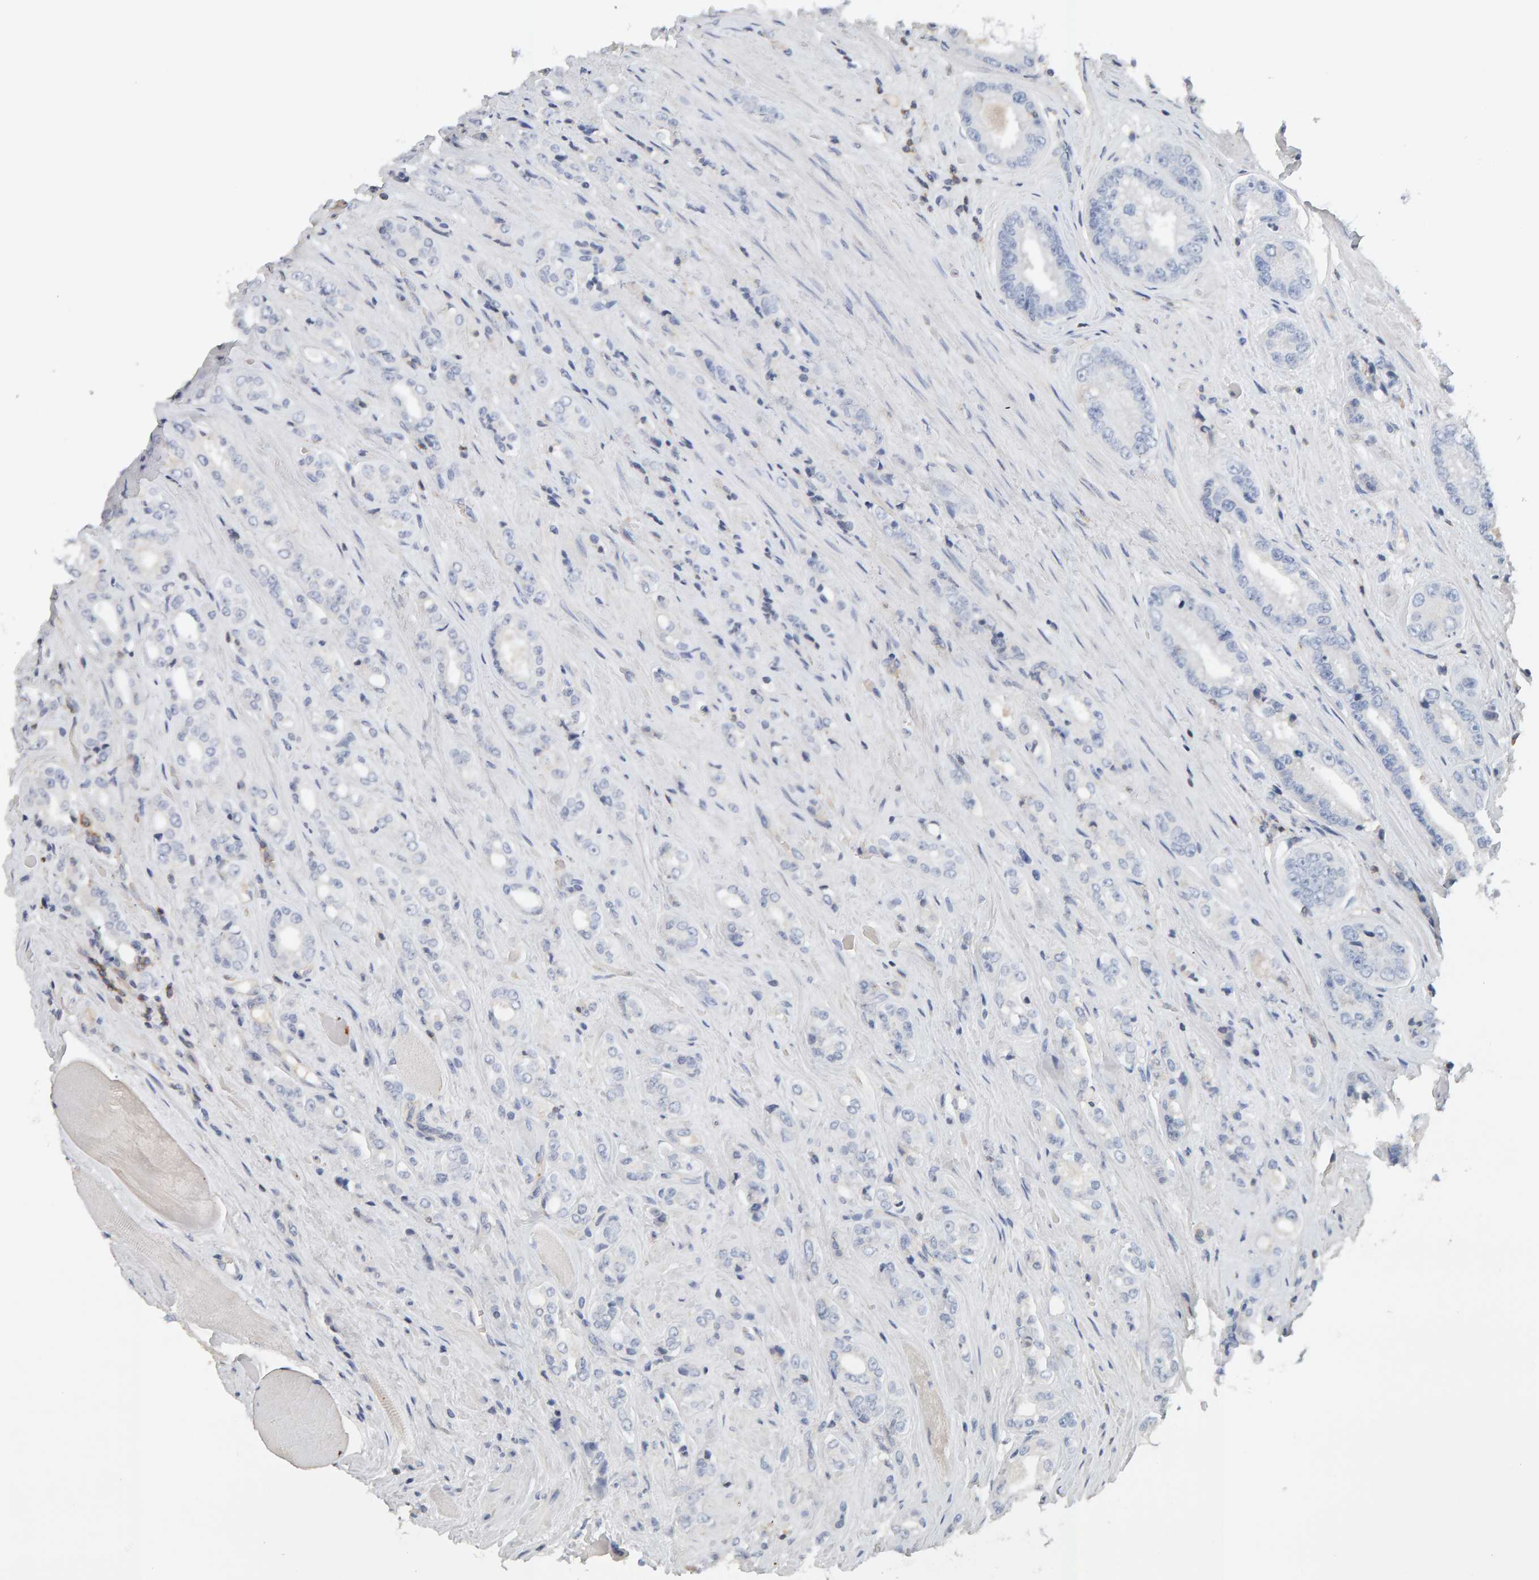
{"staining": {"intensity": "negative", "quantity": "none", "location": "none"}, "tissue": "prostate cancer", "cell_type": "Tumor cells", "image_type": "cancer", "snomed": [{"axis": "morphology", "description": "Adenocarcinoma, High grade"}, {"axis": "topography", "description": "Prostate"}], "caption": "A photomicrograph of prostate cancer stained for a protein reveals no brown staining in tumor cells.", "gene": "FYN", "patient": {"sex": "male", "age": 61}}